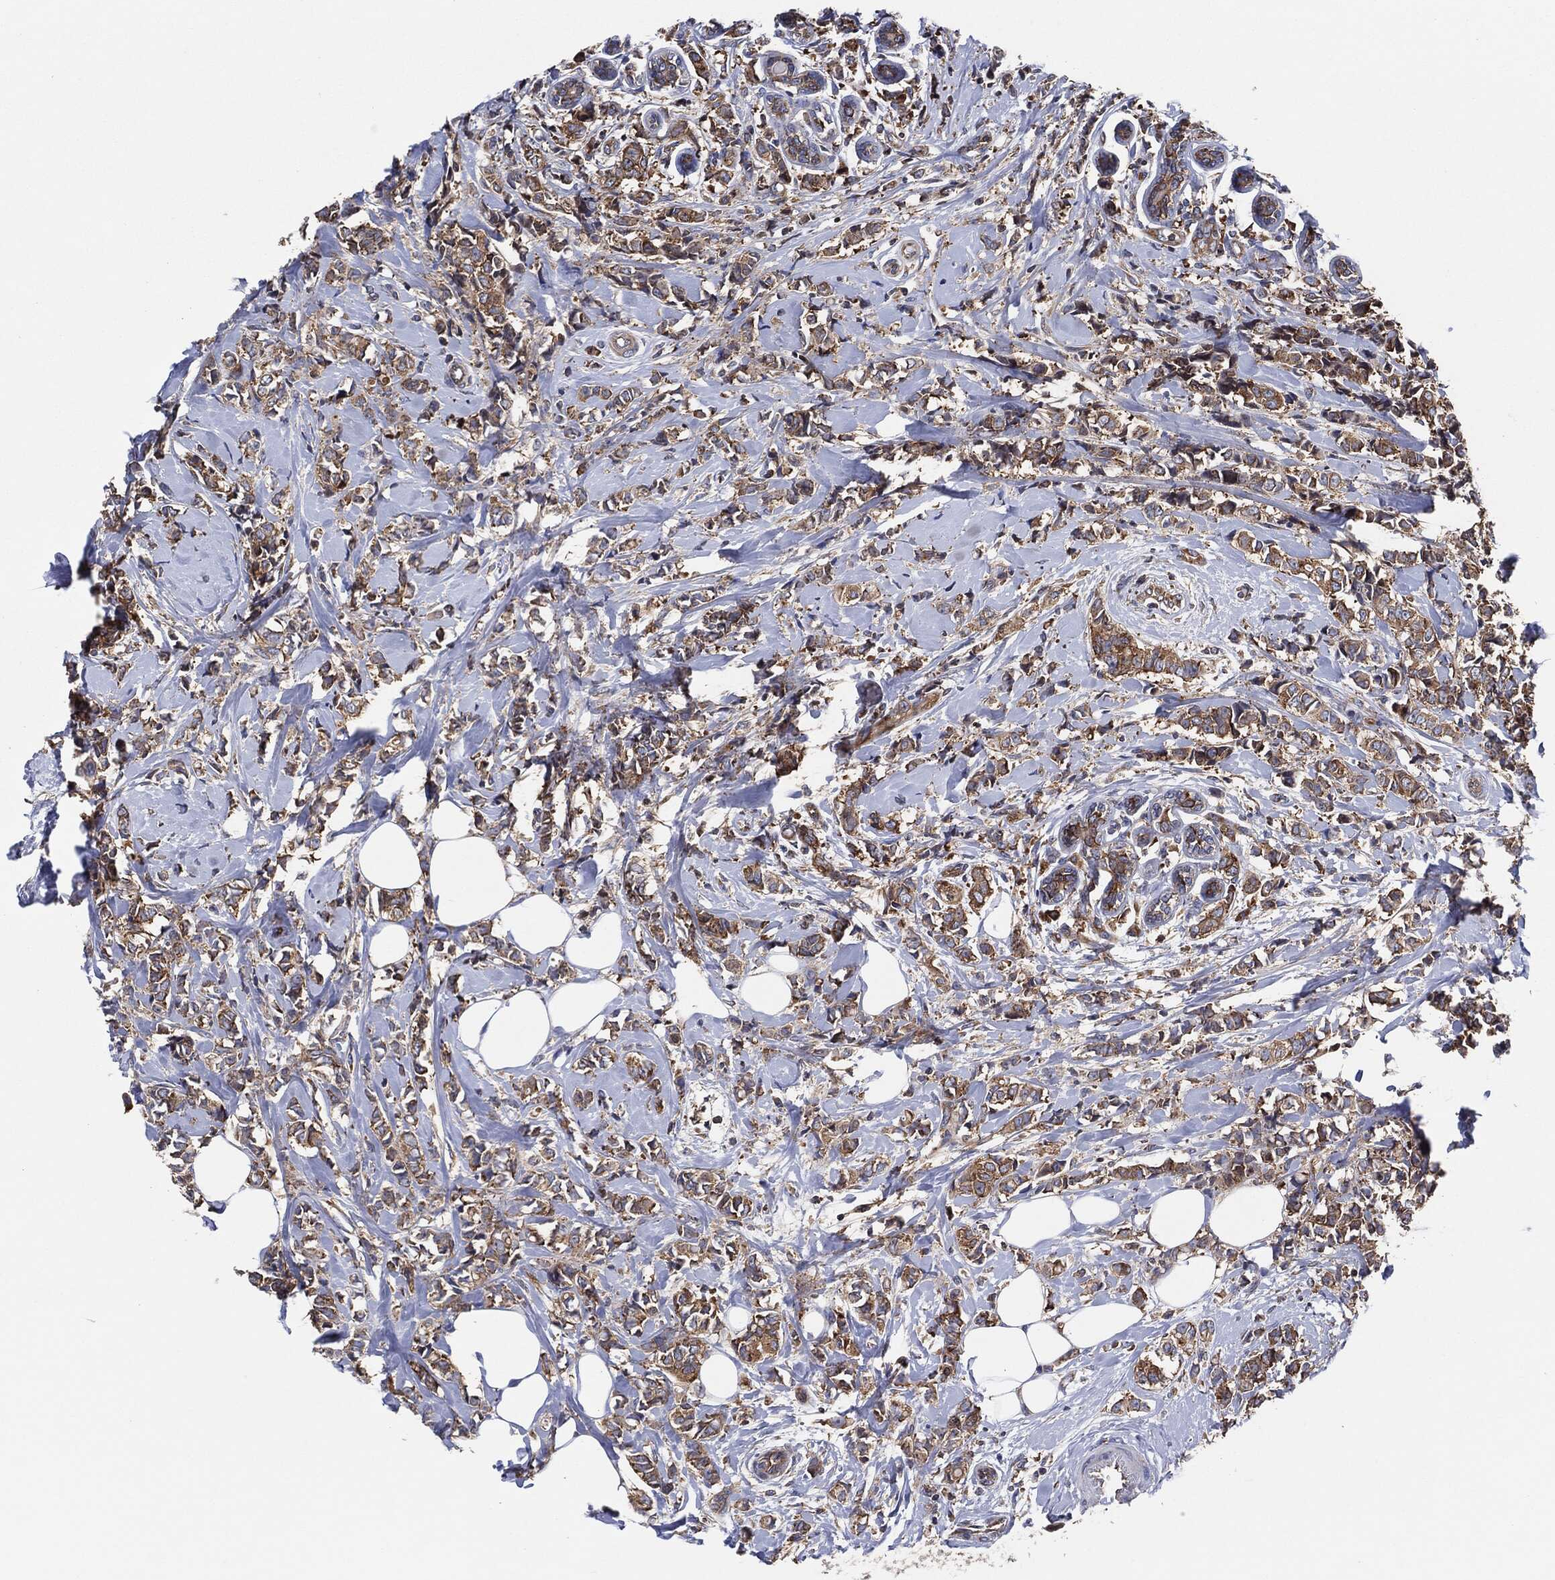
{"staining": {"intensity": "weak", "quantity": ">75%", "location": "cytoplasmic/membranous"}, "tissue": "breast cancer", "cell_type": "Tumor cells", "image_type": "cancer", "snomed": [{"axis": "morphology", "description": "Normal tissue, NOS"}, {"axis": "morphology", "description": "Duct carcinoma"}, {"axis": "topography", "description": "Breast"}], "caption": "Breast cancer (invasive ductal carcinoma) stained for a protein (brown) demonstrates weak cytoplasmic/membranous positive positivity in approximately >75% of tumor cells.", "gene": "EIF2S2", "patient": {"sex": "female", "age": 44}}